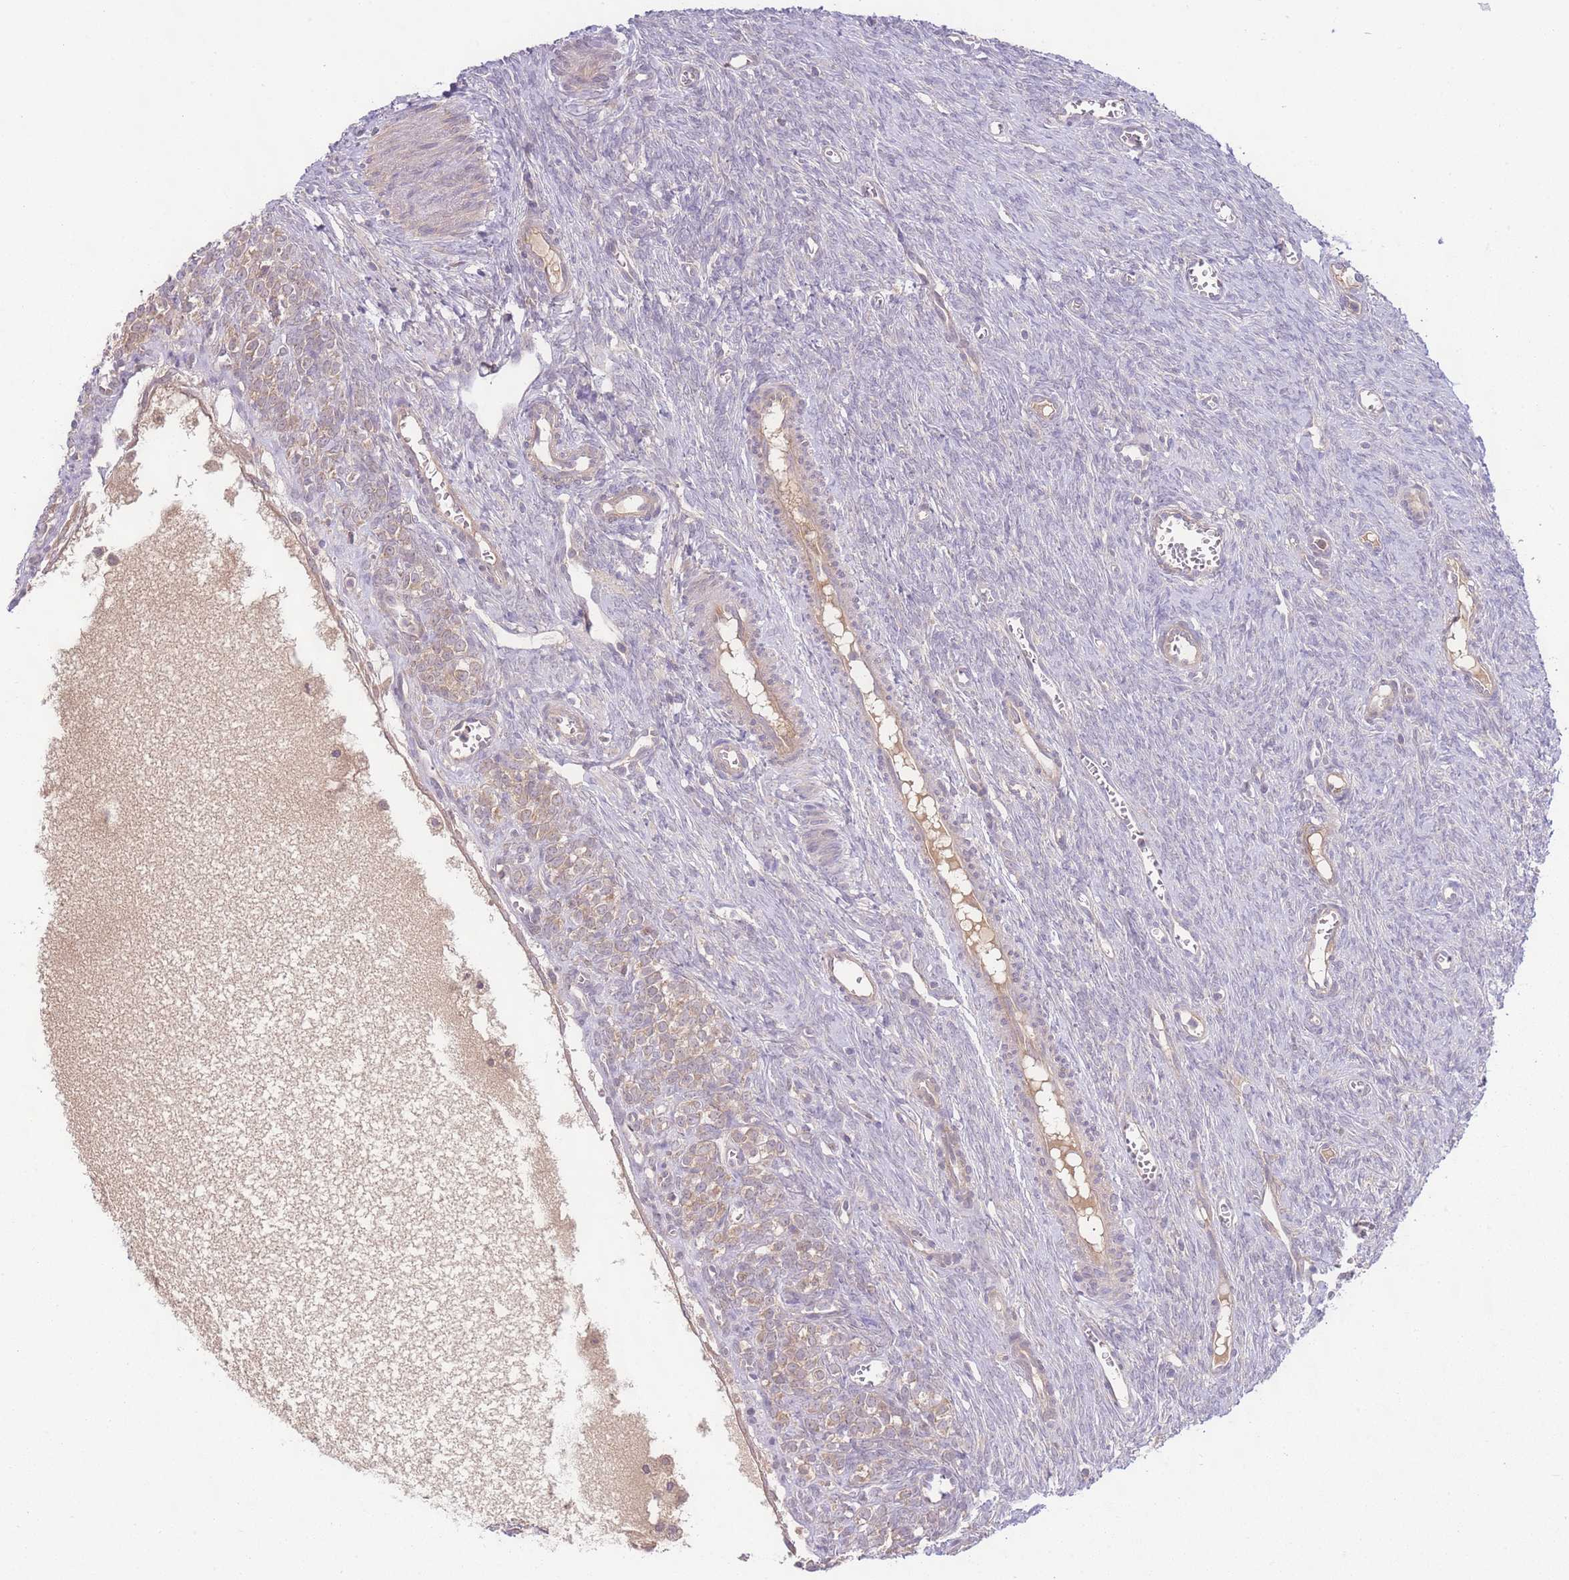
{"staining": {"intensity": "moderate", "quantity": ">75%", "location": "cytoplasmic/membranous"}, "tissue": "ovary", "cell_type": "Follicle cells", "image_type": "normal", "snomed": [{"axis": "morphology", "description": "Normal tissue, NOS"}, {"axis": "topography", "description": "Ovary"}], "caption": "IHC of benign ovary displays medium levels of moderate cytoplasmic/membranous expression in approximately >75% of follicle cells.", "gene": "SKOR2", "patient": {"sex": "female", "age": 44}}